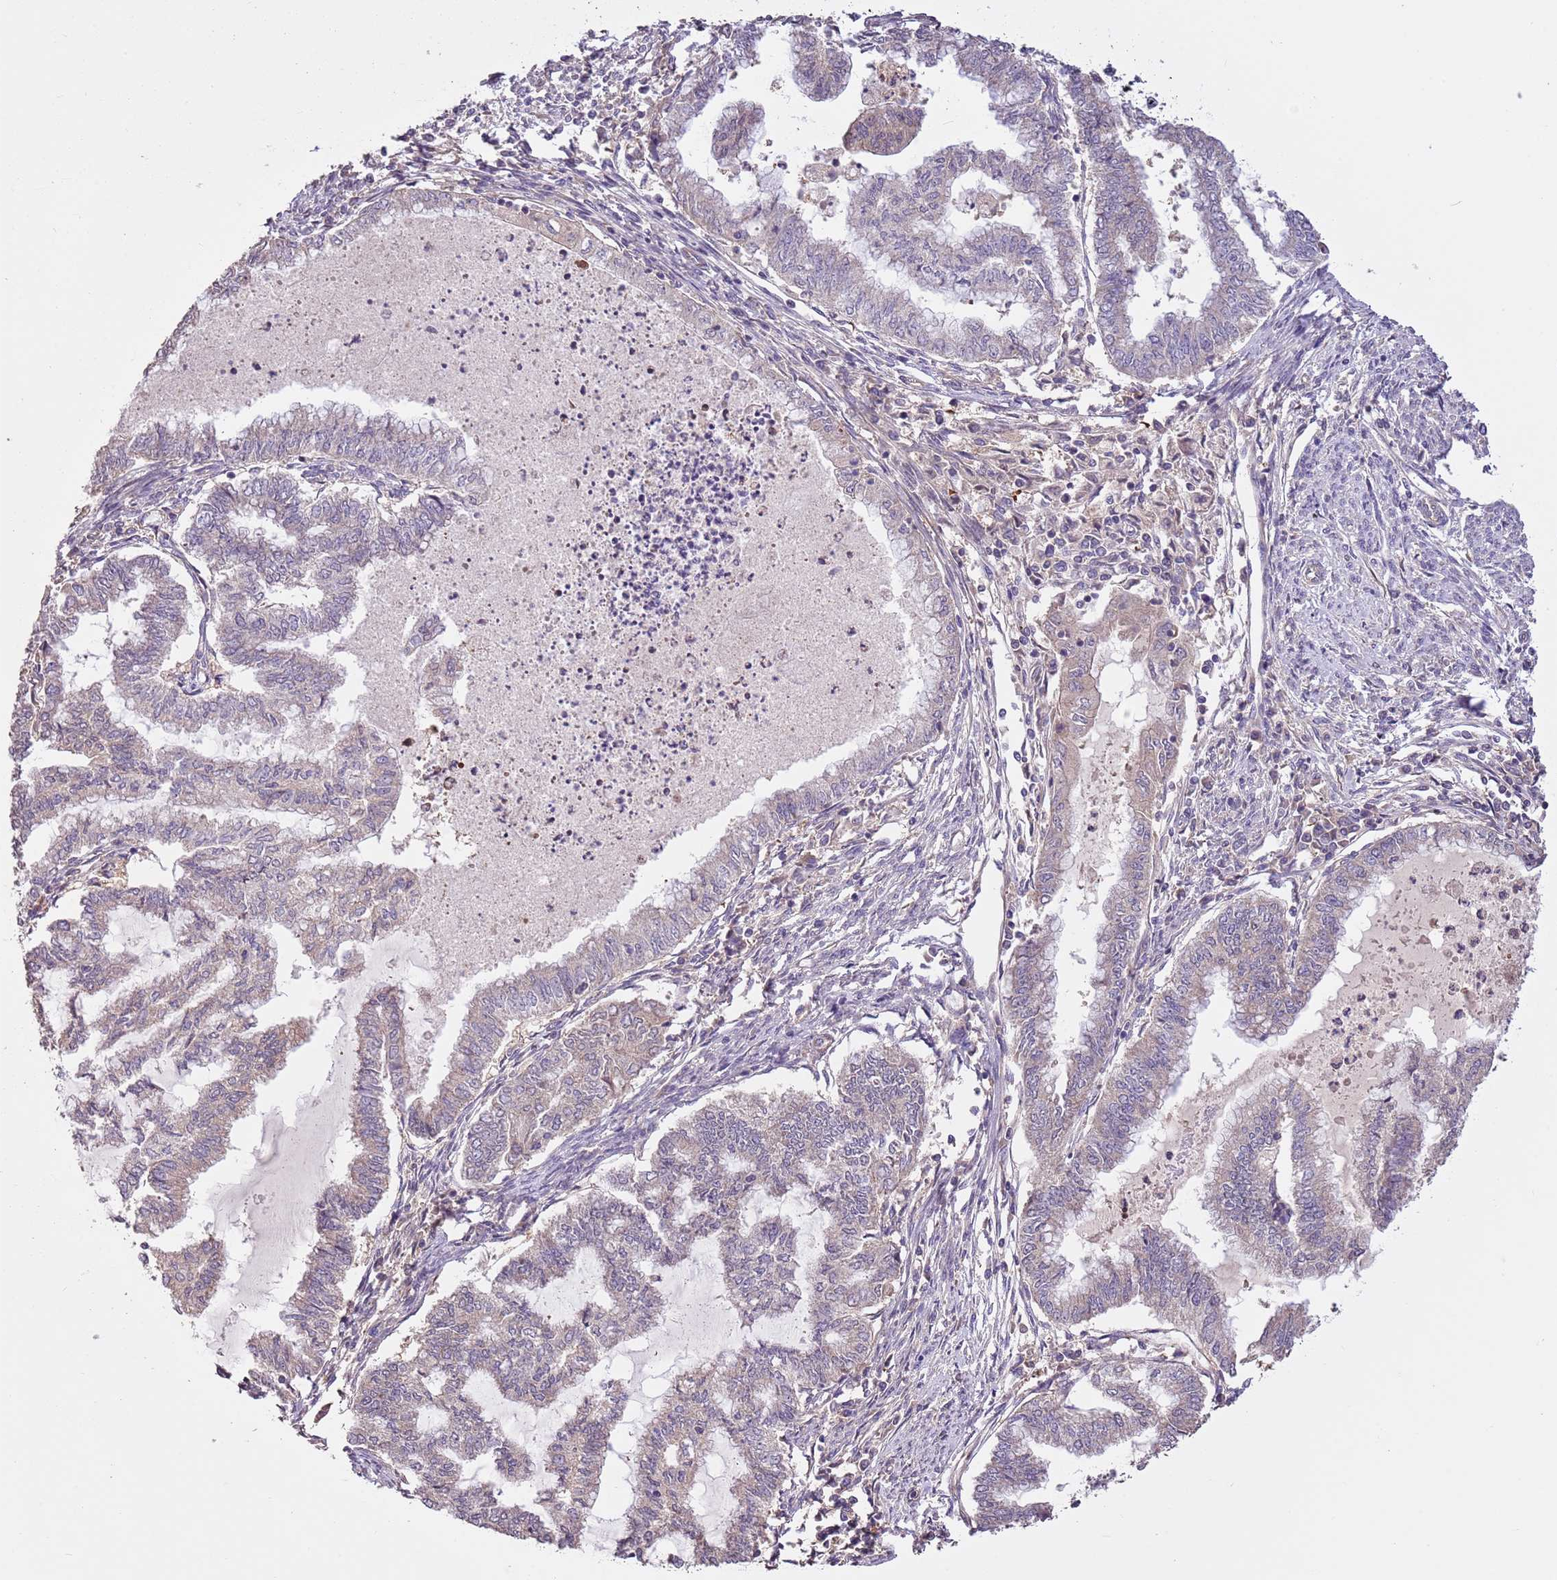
{"staining": {"intensity": "negative", "quantity": "none", "location": "none"}, "tissue": "endometrial cancer", "cell_type": "Tumor cells", "image_type": "cancer", "snomed": [{"axis": "morphology", "description": "Adenocarcinoma, NOS"}, {"axis": "topography", "description": "Endometrium"}], "caption": "The histopathology image shows no staining of tumor cells in endometrial cancer.", "gene": "FAM89B", "patient": {"sex": "female", "age": 79}}